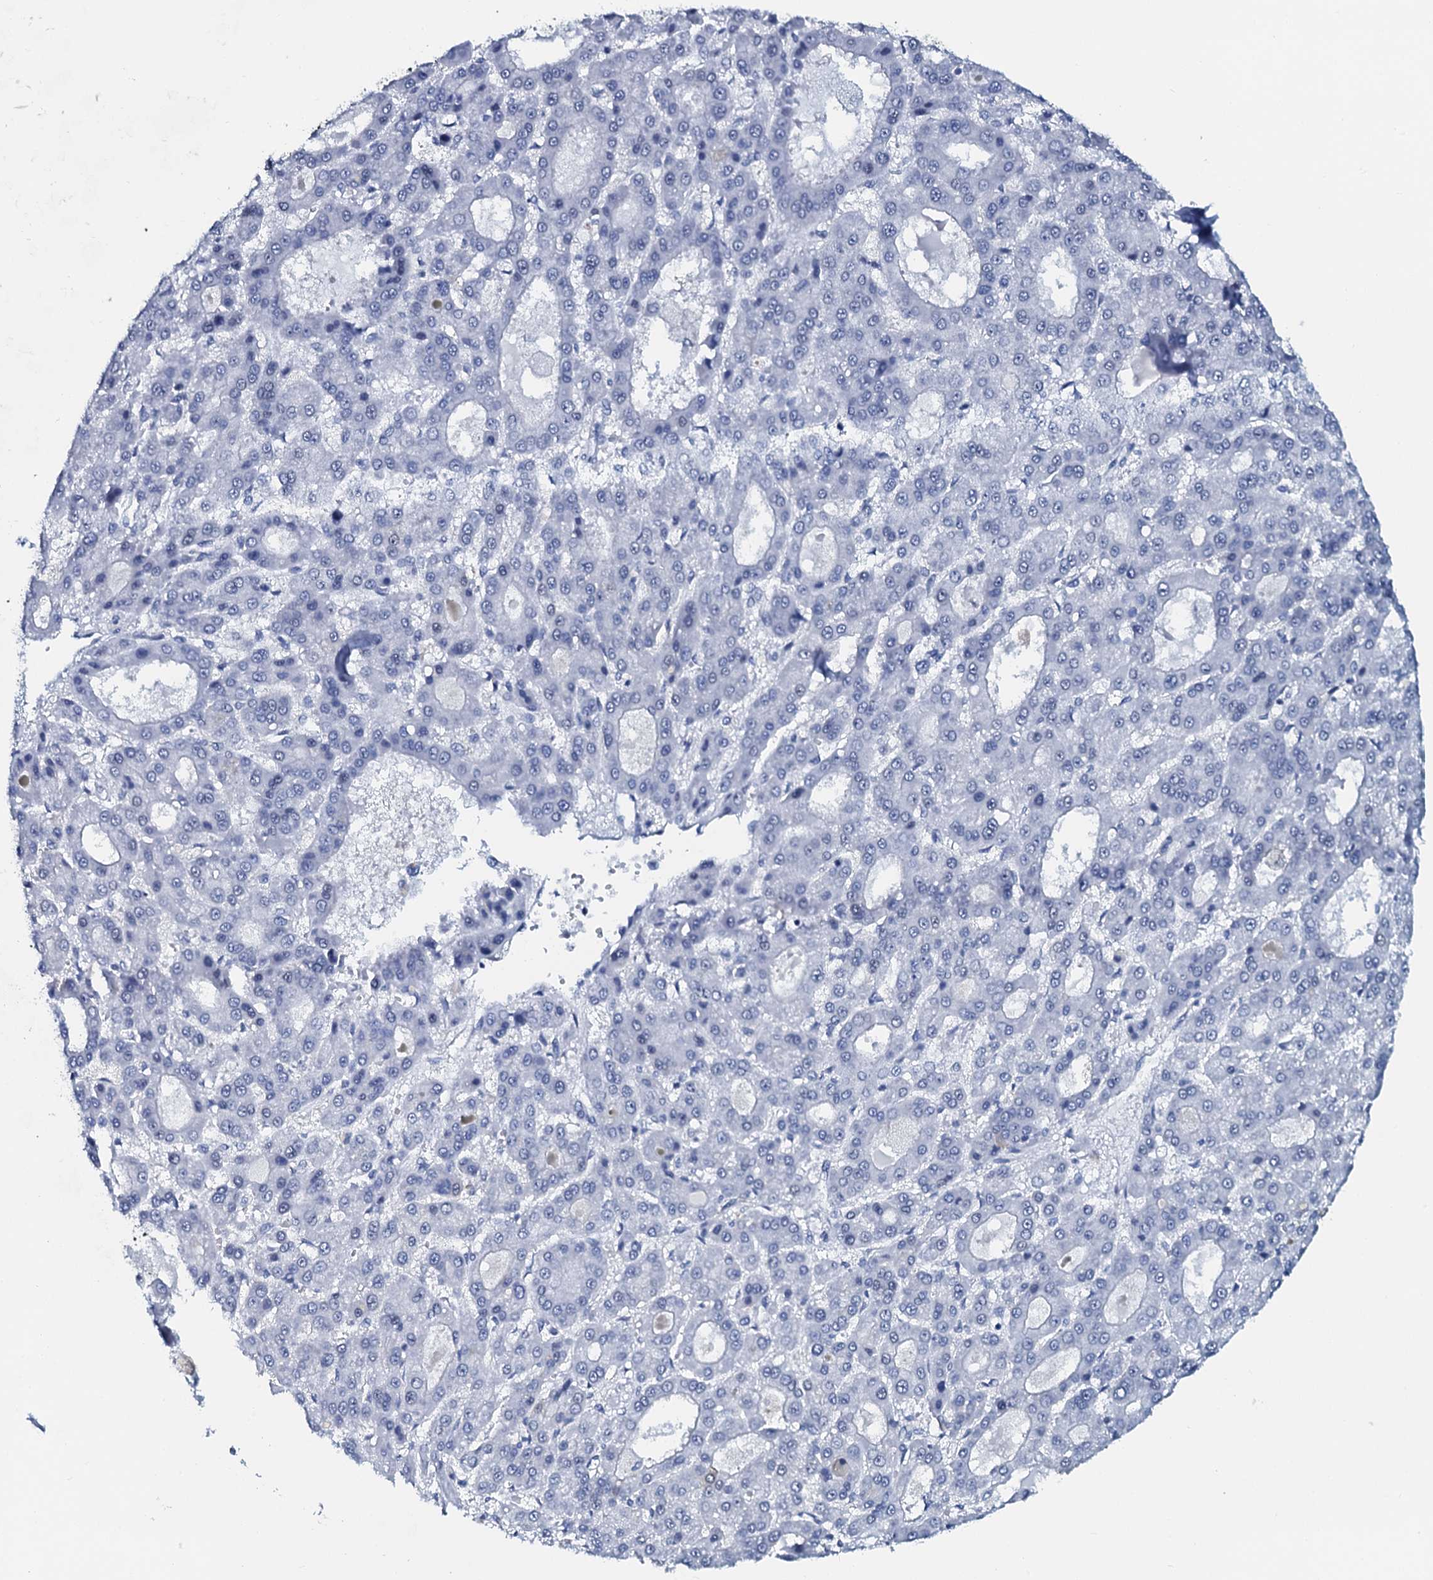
{"staining": {"intensity": "negative", "quantity": "none", "location": "none"}, "tissue": "liver cancer", "cell_type": "Tumor cells", "image_type": "cancer", "snomed": [{"axis": "morphology", "description": "Carcinoma, Hepatocellular, NOS"}, {"axis": "topography", "description": "Liver"}], "caption": "Immunohistochemistry (IHC) photomicrograph of human hepatocellular carcinoma (liver) stained for a protein (brown), which shows no expression in tumor cells. (DAB IHC visualized using brightfield microscopy, high magnification).", "gene": "SLC4A7", "patient": {"sex": "male", "age": 70}}